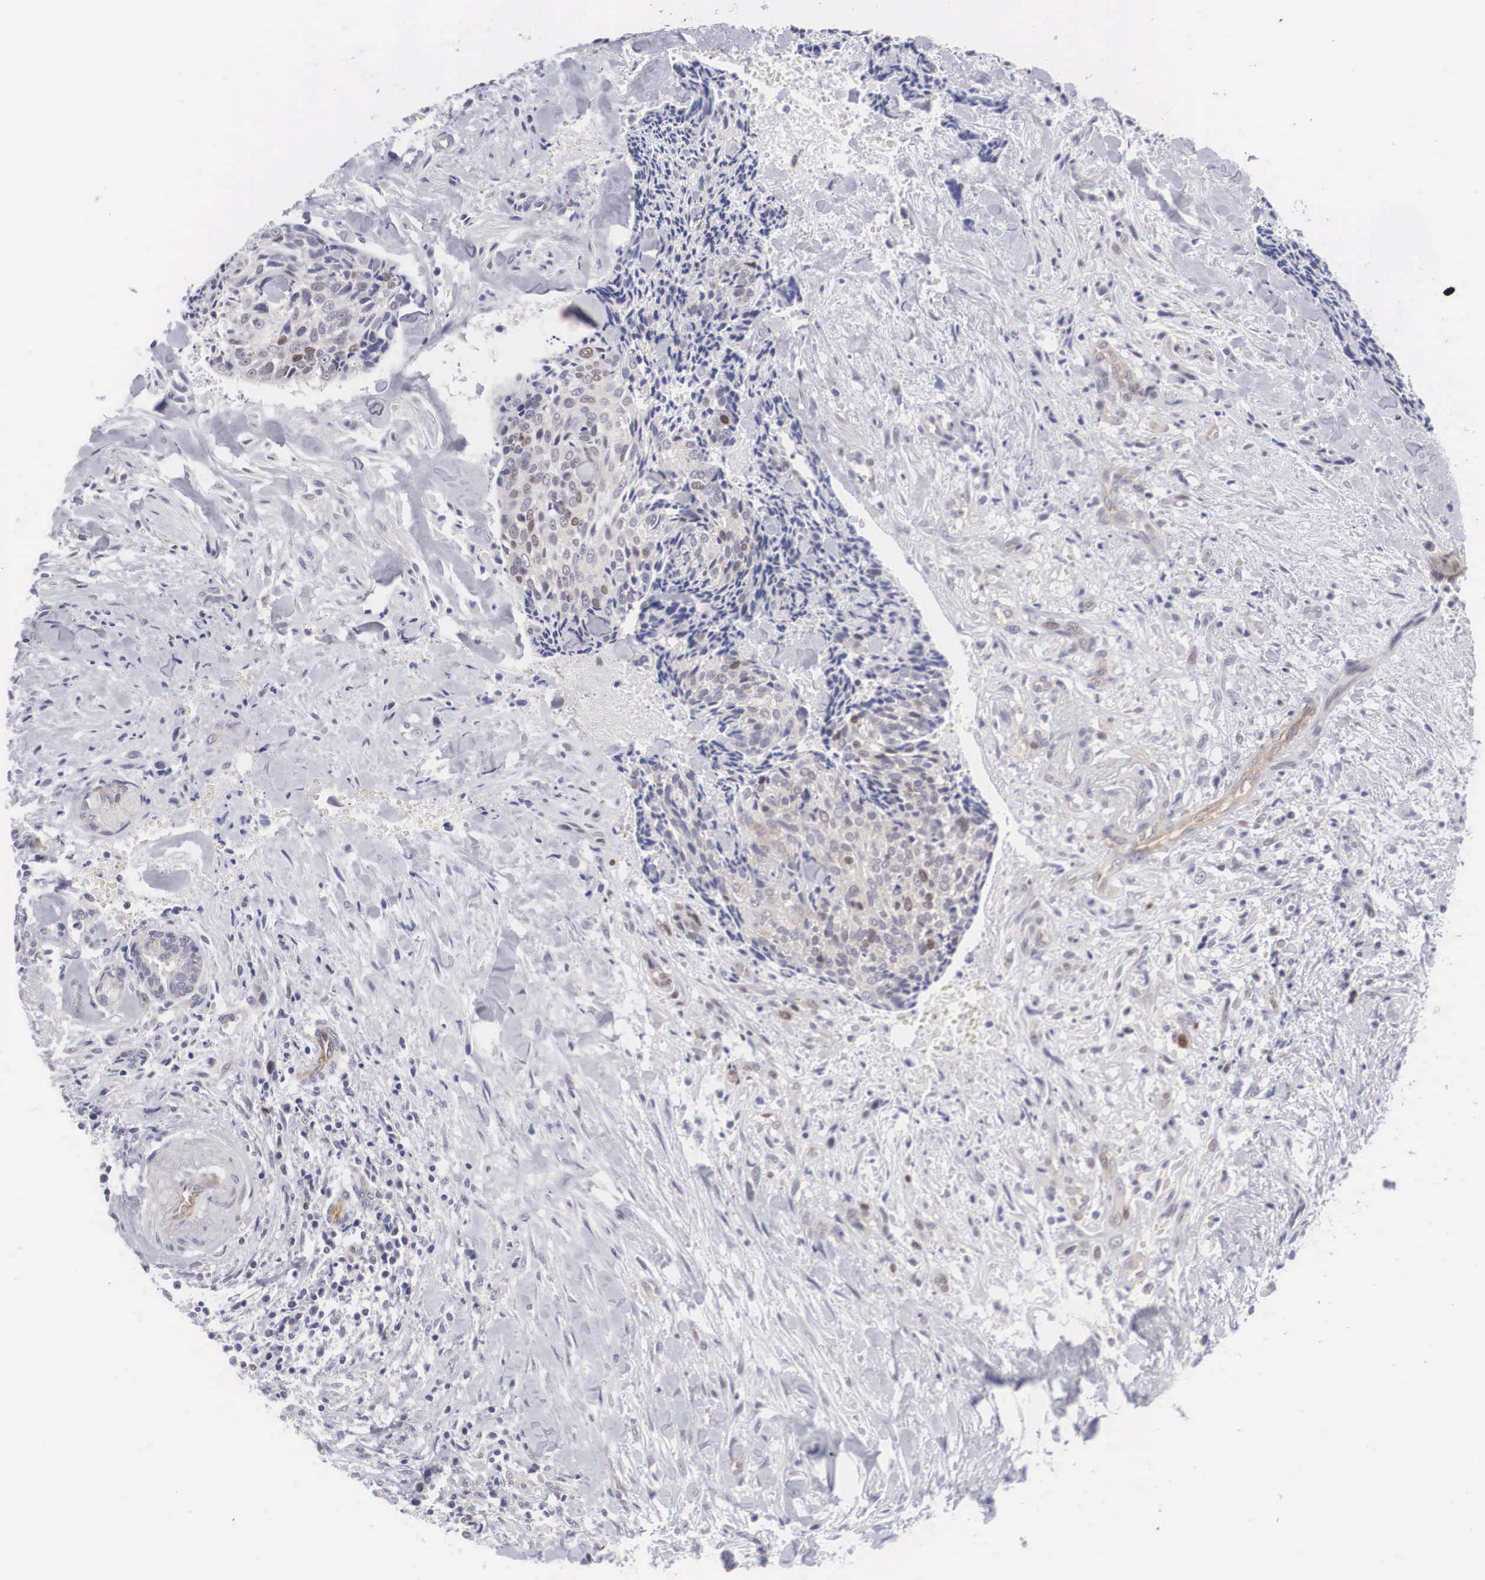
{"staining": {"intensity": "moderate", "quantity": "<25%", "location": "nuclear"}, "tissue": "head and neck cancer", "cell_type": "Tumor cells", "image_type": "cancer", "snomed": [{"axis": "morphology", "description": "Squamous cell carcinoma, NOS"}, {"axis": "topography", "description": "Salivary gland"}, {"axis": "topography", "description": "Head-Neck"}], "caption": "Human head and neck cancer (squamous cell carcinoma) stained for a protein (brown) exhibits moderate nuclear positive positivity in about <25% of tumor cells.", "gene": "MAST4", "patient": {"sex": "male", "age": 70}}